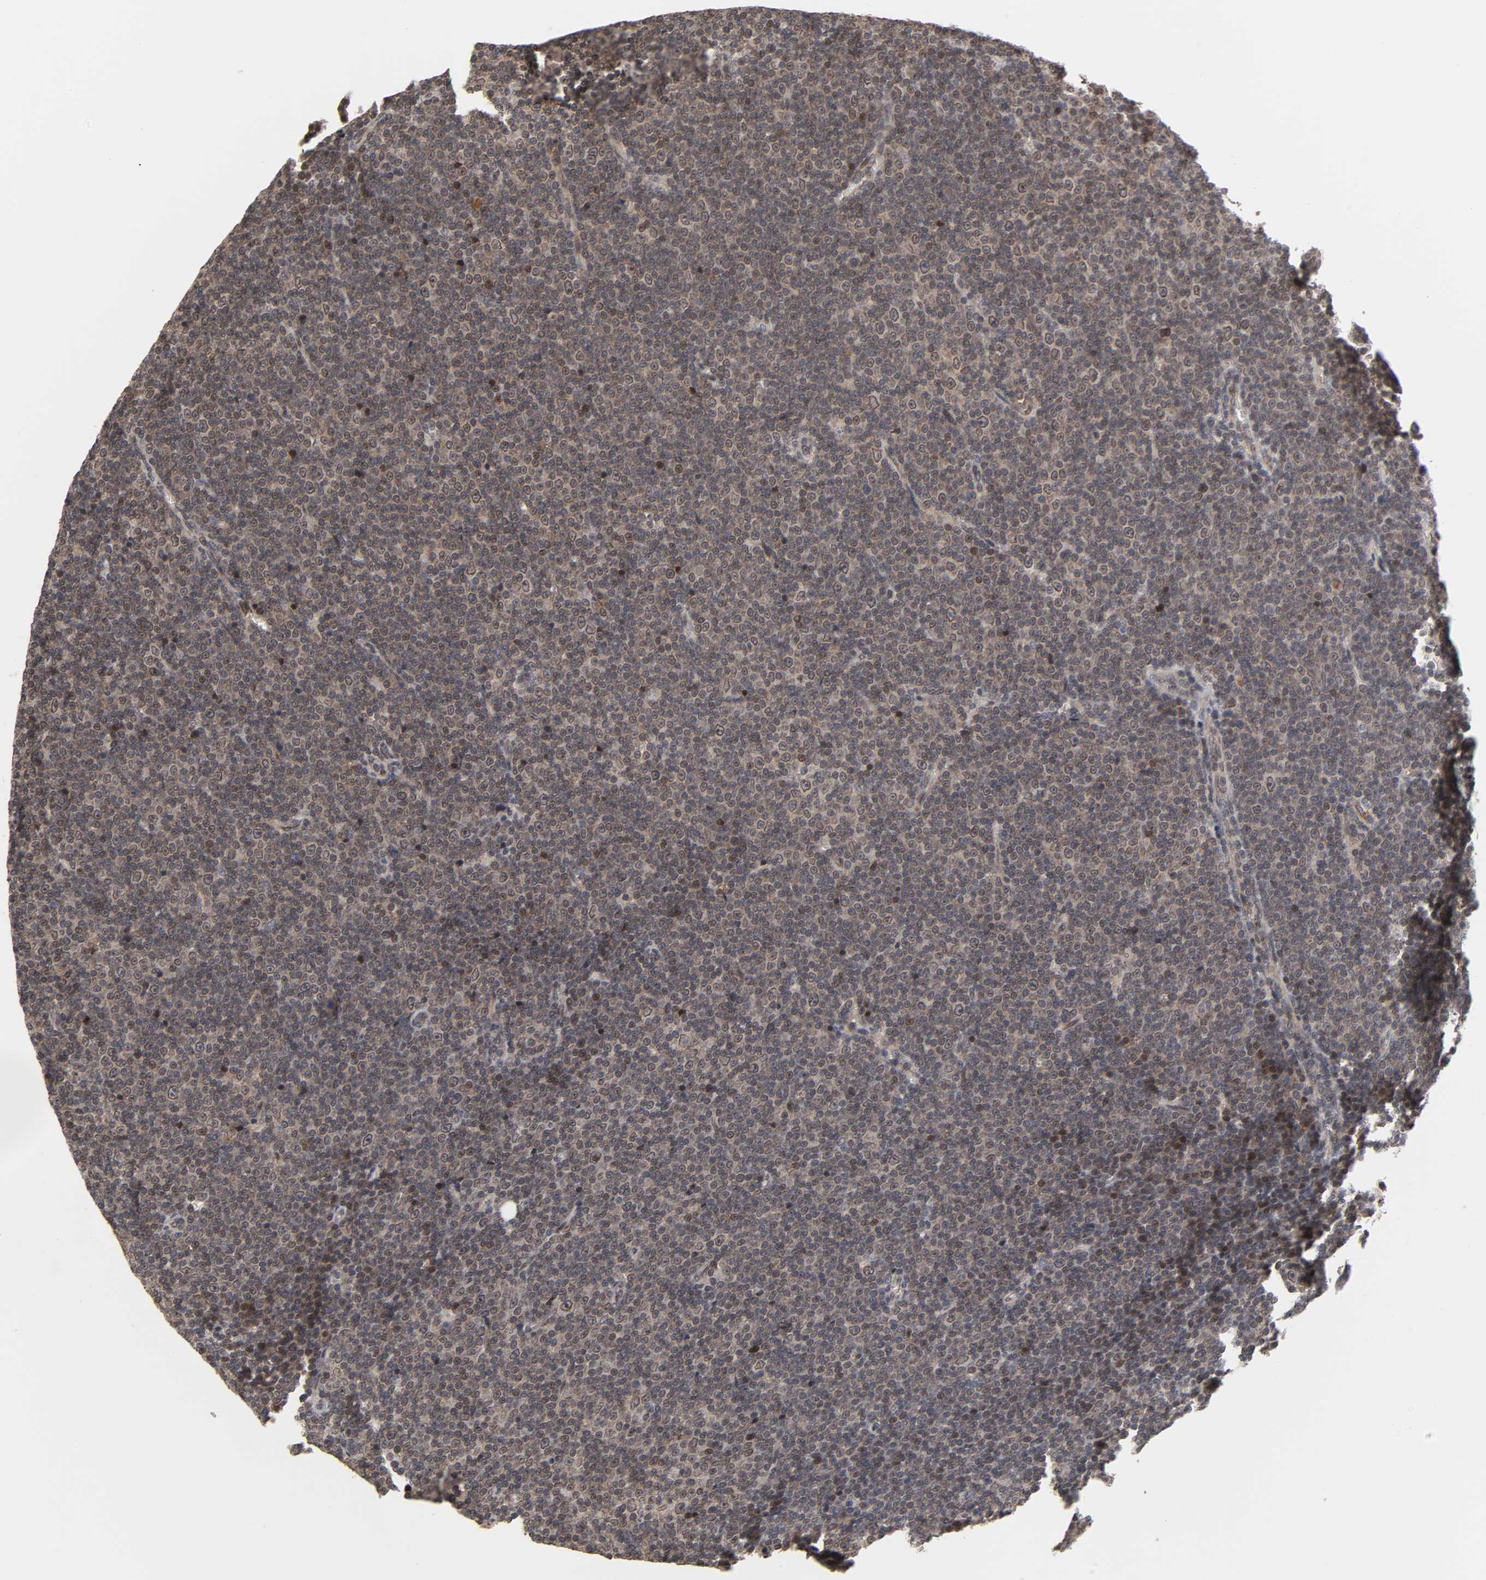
{"staining": {"intensity": "strong", "quantity": ">75%", "location": "cytoplasmic/membranous,nuclear"}, "tissue": "lymphoma", "cell_type": "Tumor cells", "image_type": "cancer", "snomed": [{"axis": "morphology", "description": "Malignant lymphoma, non-Hodgkin's type, Low grade"}, {"axis": "topography", "description": "Lymph node"}], "caption": "Immunohistochemistry (IHC) micrograph of human lymphoma stained for a protein (brown), which shows high levels of strong cytoplasmic/membranous and nuclear expression in approximately >75% of tumor cells.", "gene": "CPN2", "patient": {"sex": "female", "age": 67}}